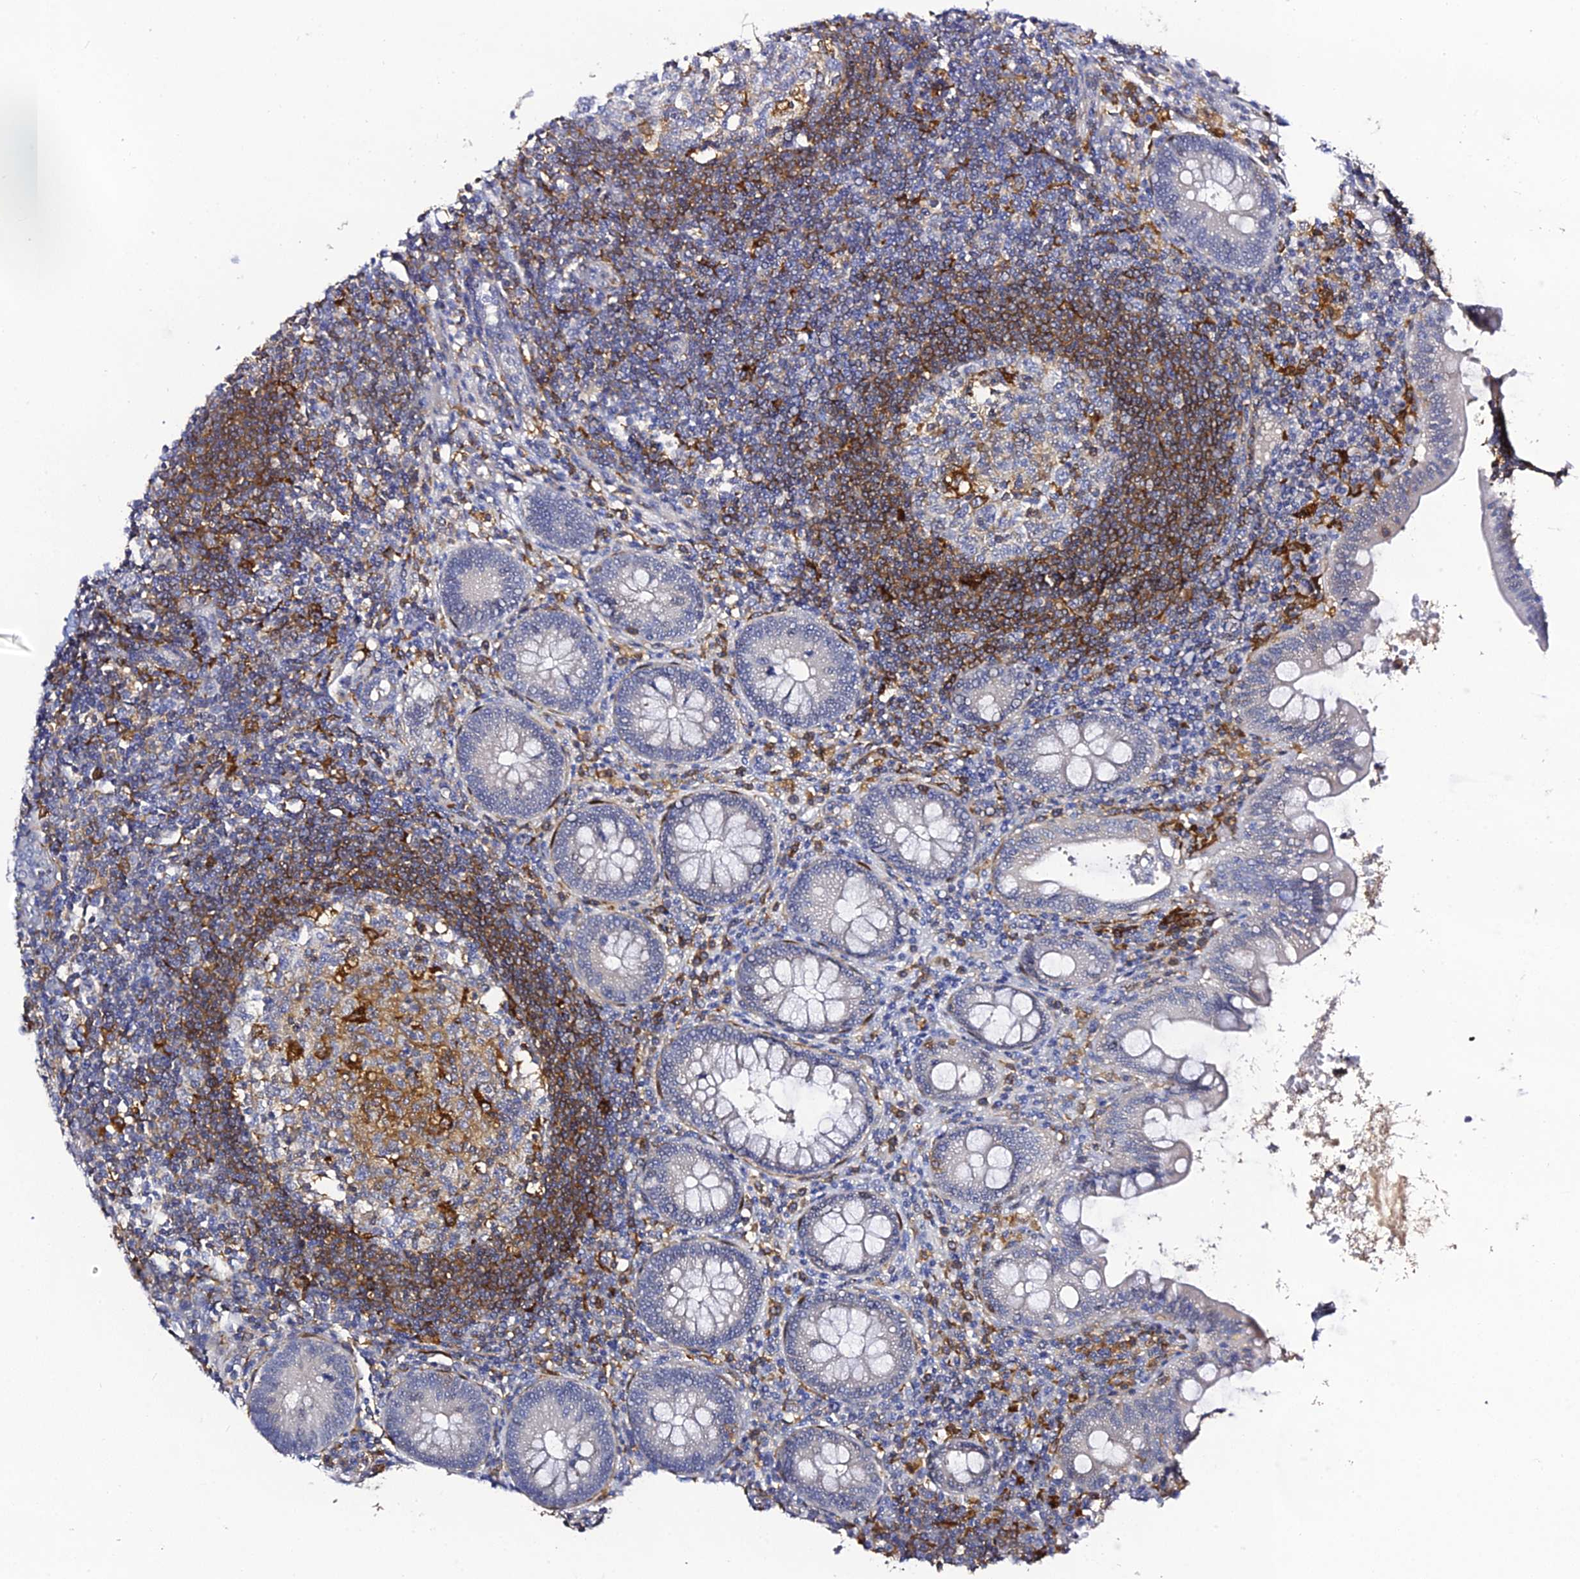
{"staining": {"intensity": "negative", "quantity": "none", "location": "none"}, "tissue": "appendix", "cell_type": "Glandular cells", "image_type": "normal", "snomed": [{"axis": "morphology", "description": "Normal tissue, NOS"}, {"axis": "topography", "description": "Appendix"}], "caption": "The photomicrograph shows no staining of glandular cells in normal appendix.", "gene": "IL4I1", "patient": {"sex": "female", "age": 33}}